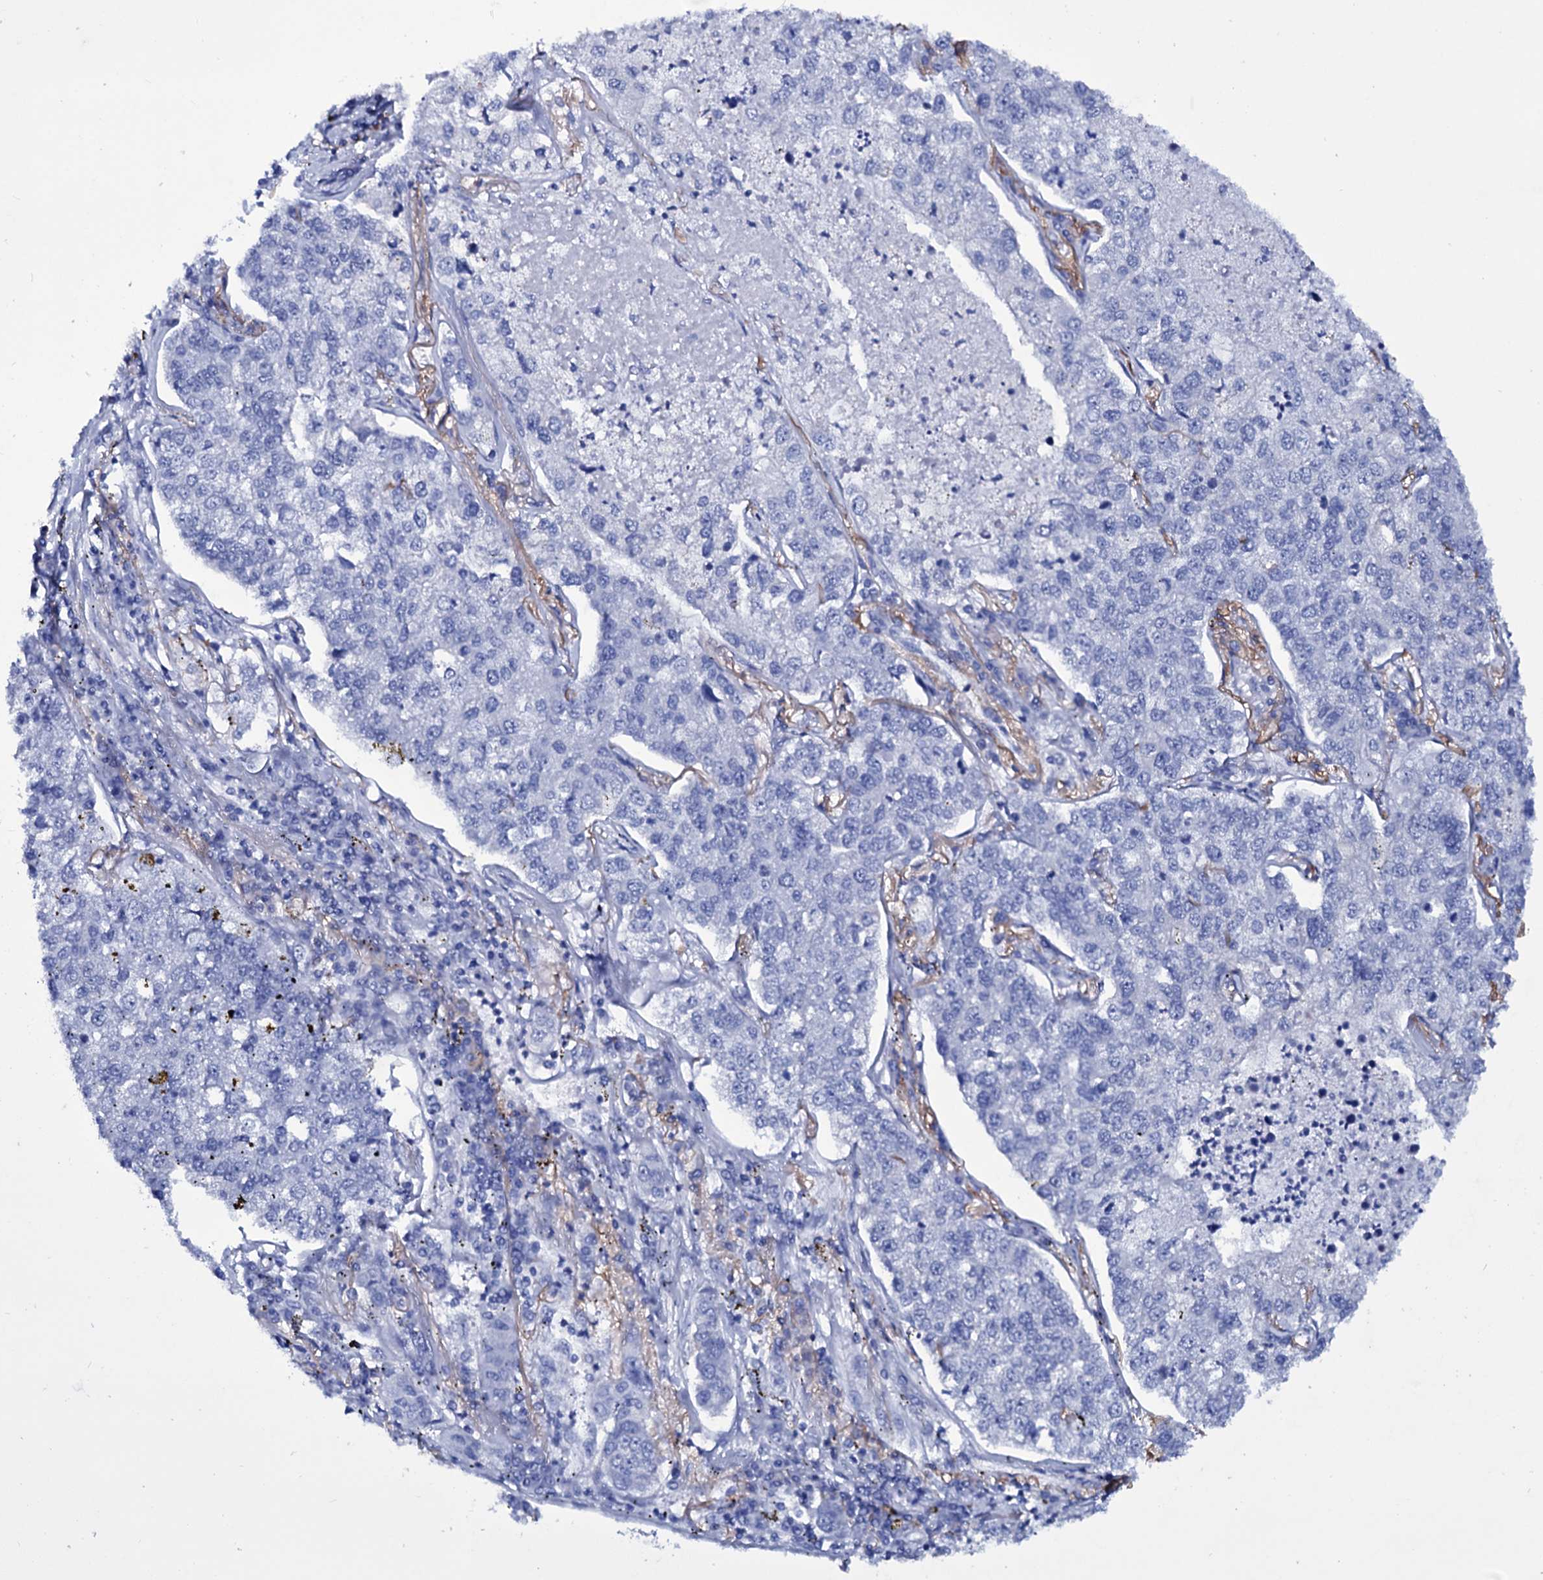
{"staining": {"intensity": "negative", "quantity": "none", "location": "none"}, "tissue": "lung cancer", "cell_type": "Tumor cells", "image_type": "cancer", "snomed": [{"axis": "morphology", "description": "Adenocarcinoma, NOS"}, {"axis": "topography", "description": "Lung"}], "caption": "This micrograph is of lung cancer (adenocarcinoma) stained with immunohistochemistry (IHC) to label a protein in brown with the nuclei are counter-stained blue. There is no staining in tumor cells.", "gene": "AXL", "patient": {"sex": "male", "age": 49}}